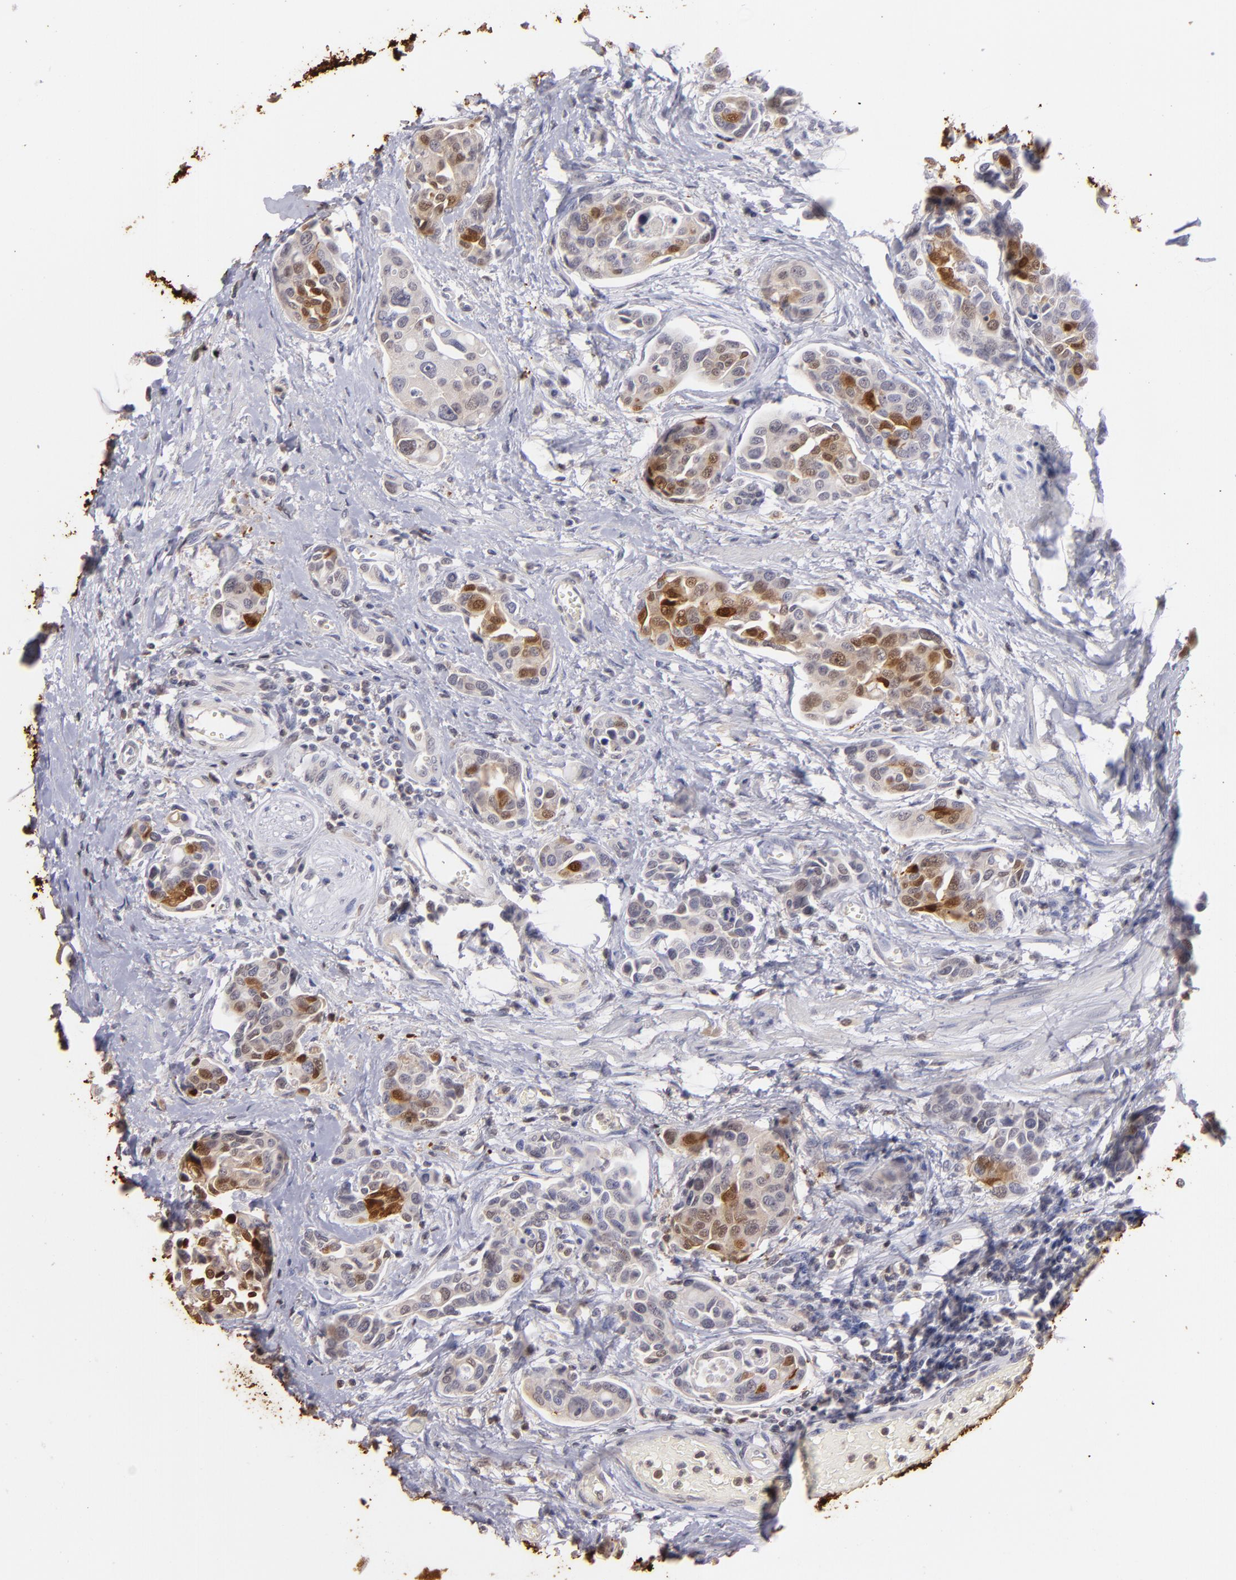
{"staining": {"intensity": "moderate", "quantity": "25%-75%", "location": "cytoplasmic/membranous,nuclear"}, "tissue": "urothelial cancer", "cell_type": "Tumor cells", "image_type": "cancer", "snomed": [{"axis": "morphology", "description": "Urothelial carcinoma, High grade"}, {"axis": "topography", "description": "Urinary bladder"}], "caption": "Urothelial cancer stained with a brown dye demonstrates moderate cytoplasmic/membranous and nuclear positive staining in approximately 25%-75% of tumor cells.", "gene": "S100A2", "patient": {"sex": "male", "age": 78}}